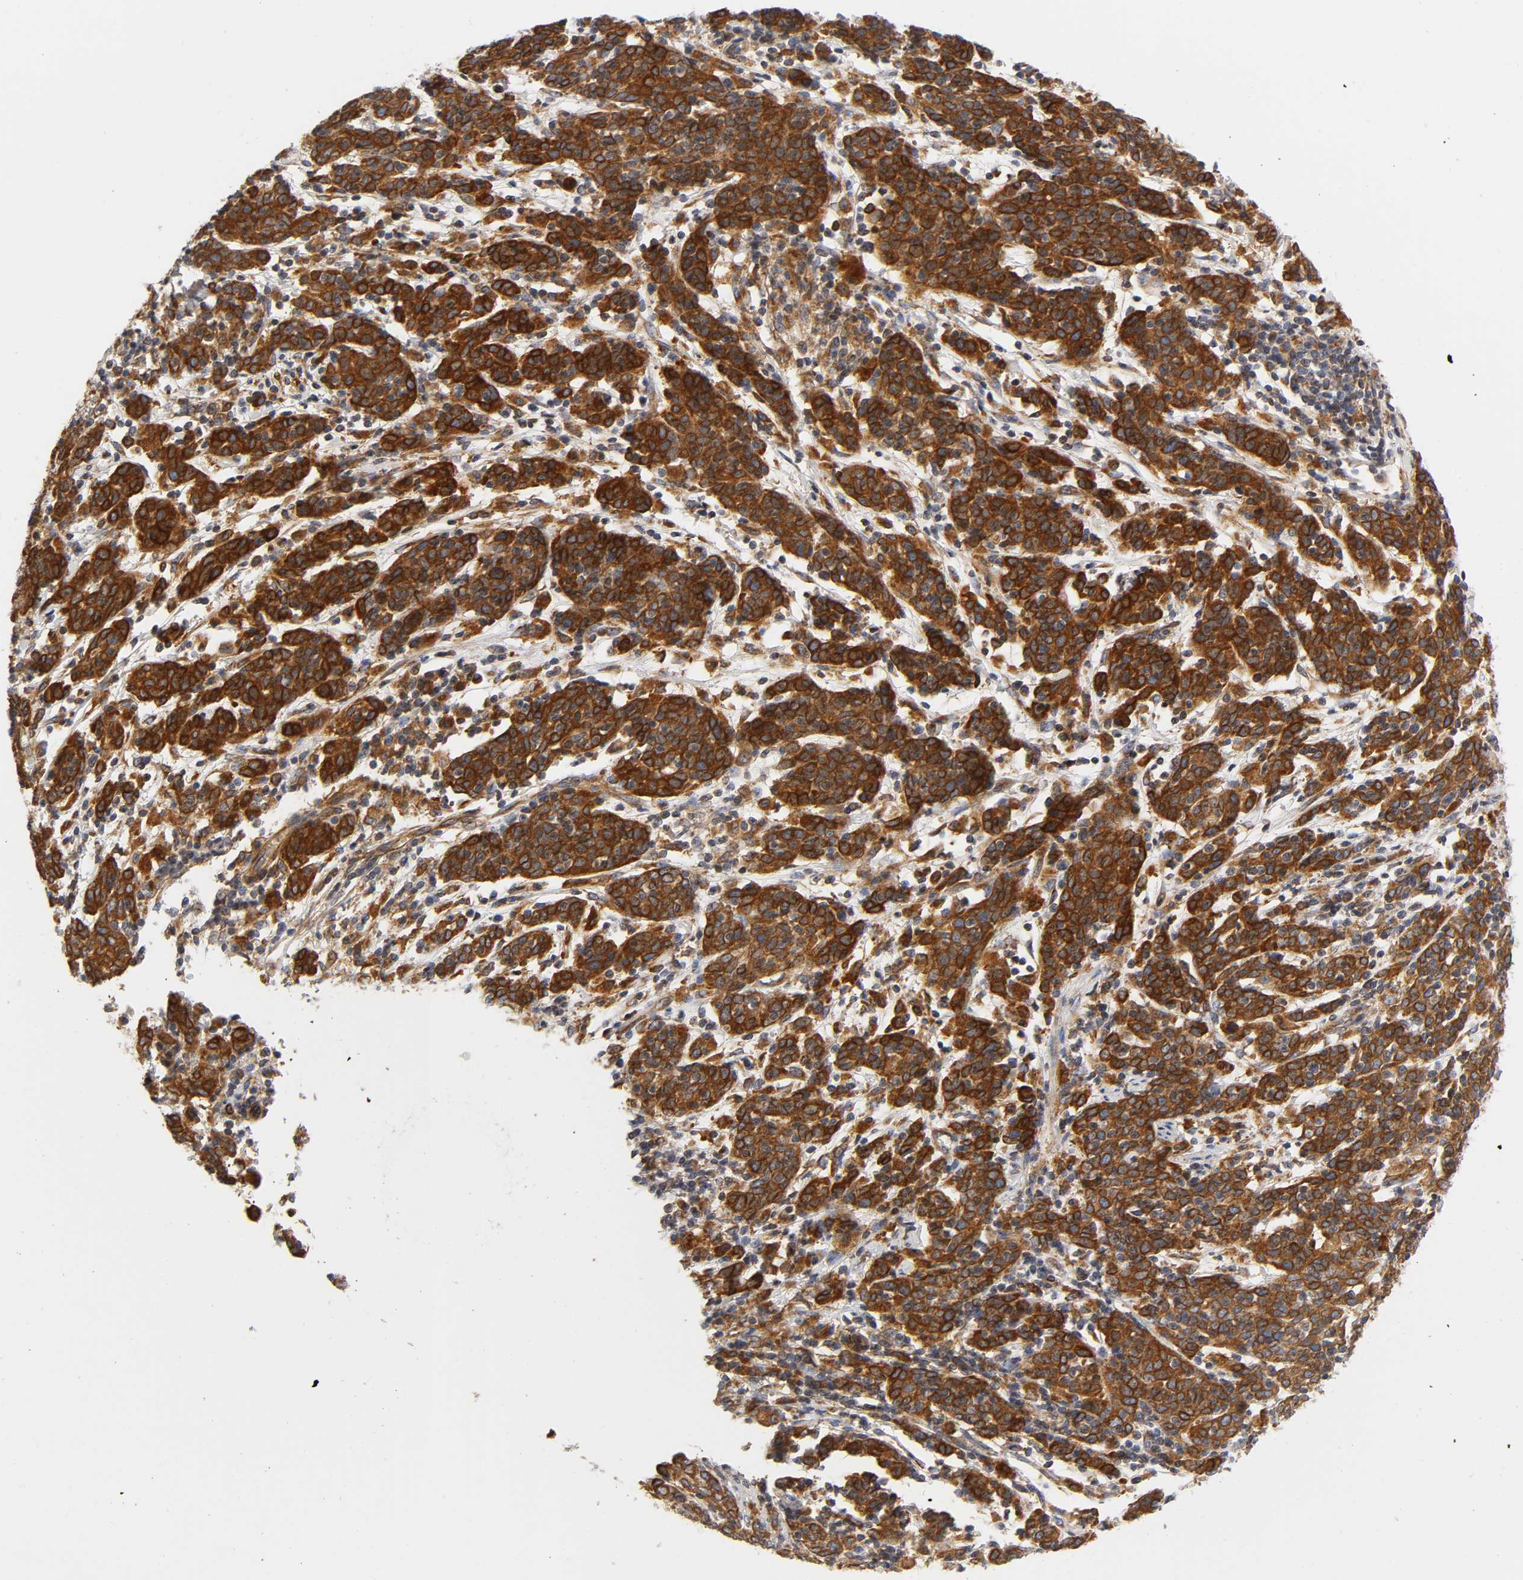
{"staining": {"intensity": "strong", "quantity": ">75%", "location": "cytoplasmic/membranous"}, "tissue": "cervical cancer", "cell_type": "Tumor cells", "image_type": "cancer", "snomed": [{"axis": "morphology", "description": "Normal tissue, NOS"}, {"axis": "morphology", "description": "Squamous cell carcinoma, NOS"}, {"axis": "topography", "description": "Cervix"}], "caption": "Brown immunohistochemical staining in human cervical cancer displays strong cytoplasmic/membranous staining in approximately >75% of tumor cells.", "gene": "POR", "patient": {"sex": "female", "age": 67}}